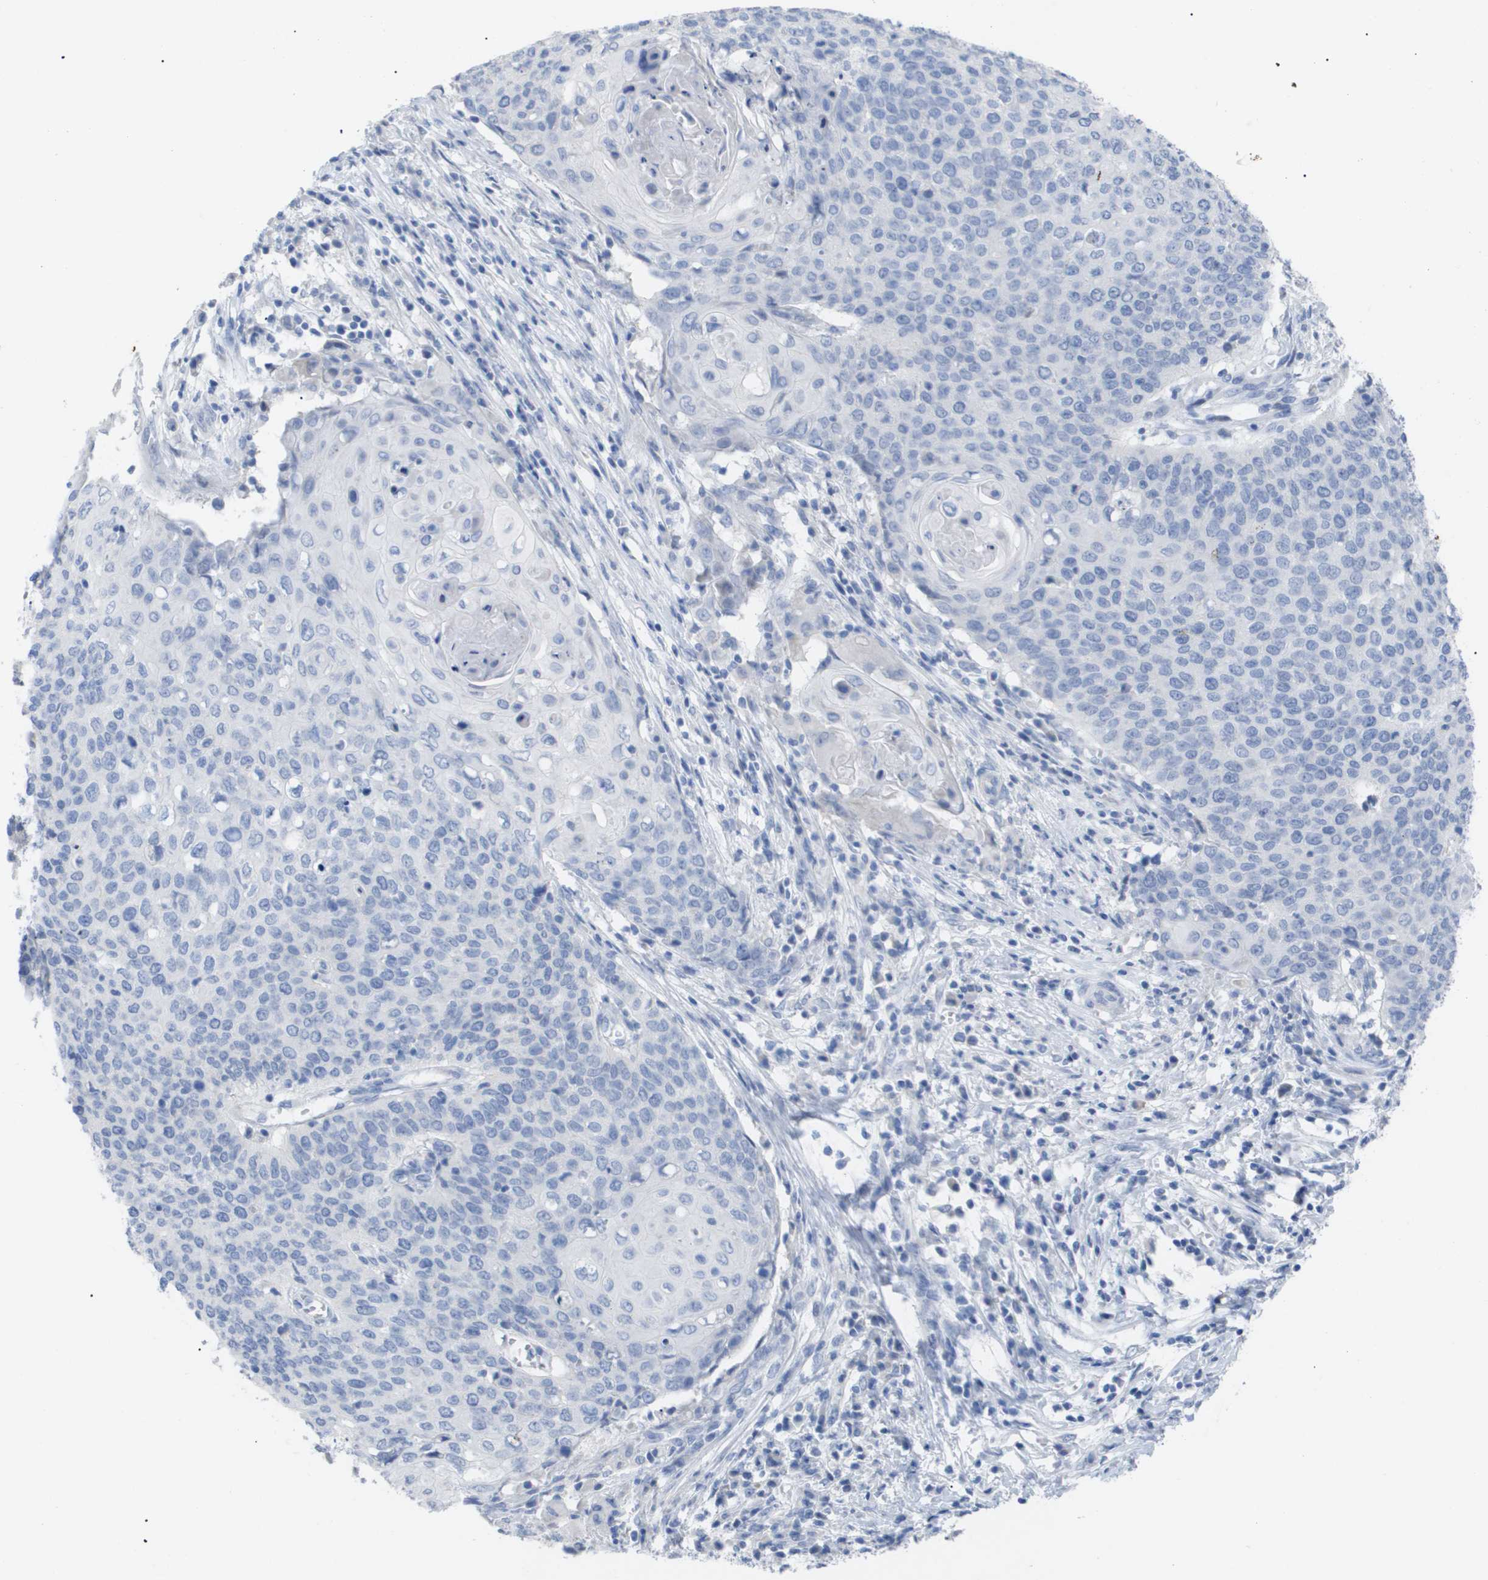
{"staining": {"intensity": "negative", "quantity": "none", "location": "none"}, "tissue": "cervical cancer", "cell_type": "Tumor cells", "image_type": "cancer", "snomed": [{"axis": "morphology", "description": "Squamous cell carcinoma, NOS"}, {"axis": "topography", "description": "Cervix"}], "caption": "An immunohistochemistry (IHC) photomicrograph of cervical cancer (squamous cell carcinoma) is shown. There is no staining in tumor cells of cervical cancer (squamous cell carcinoma).", "gene": "CAV3", "patient": {"sex": "female", "age": 39}}